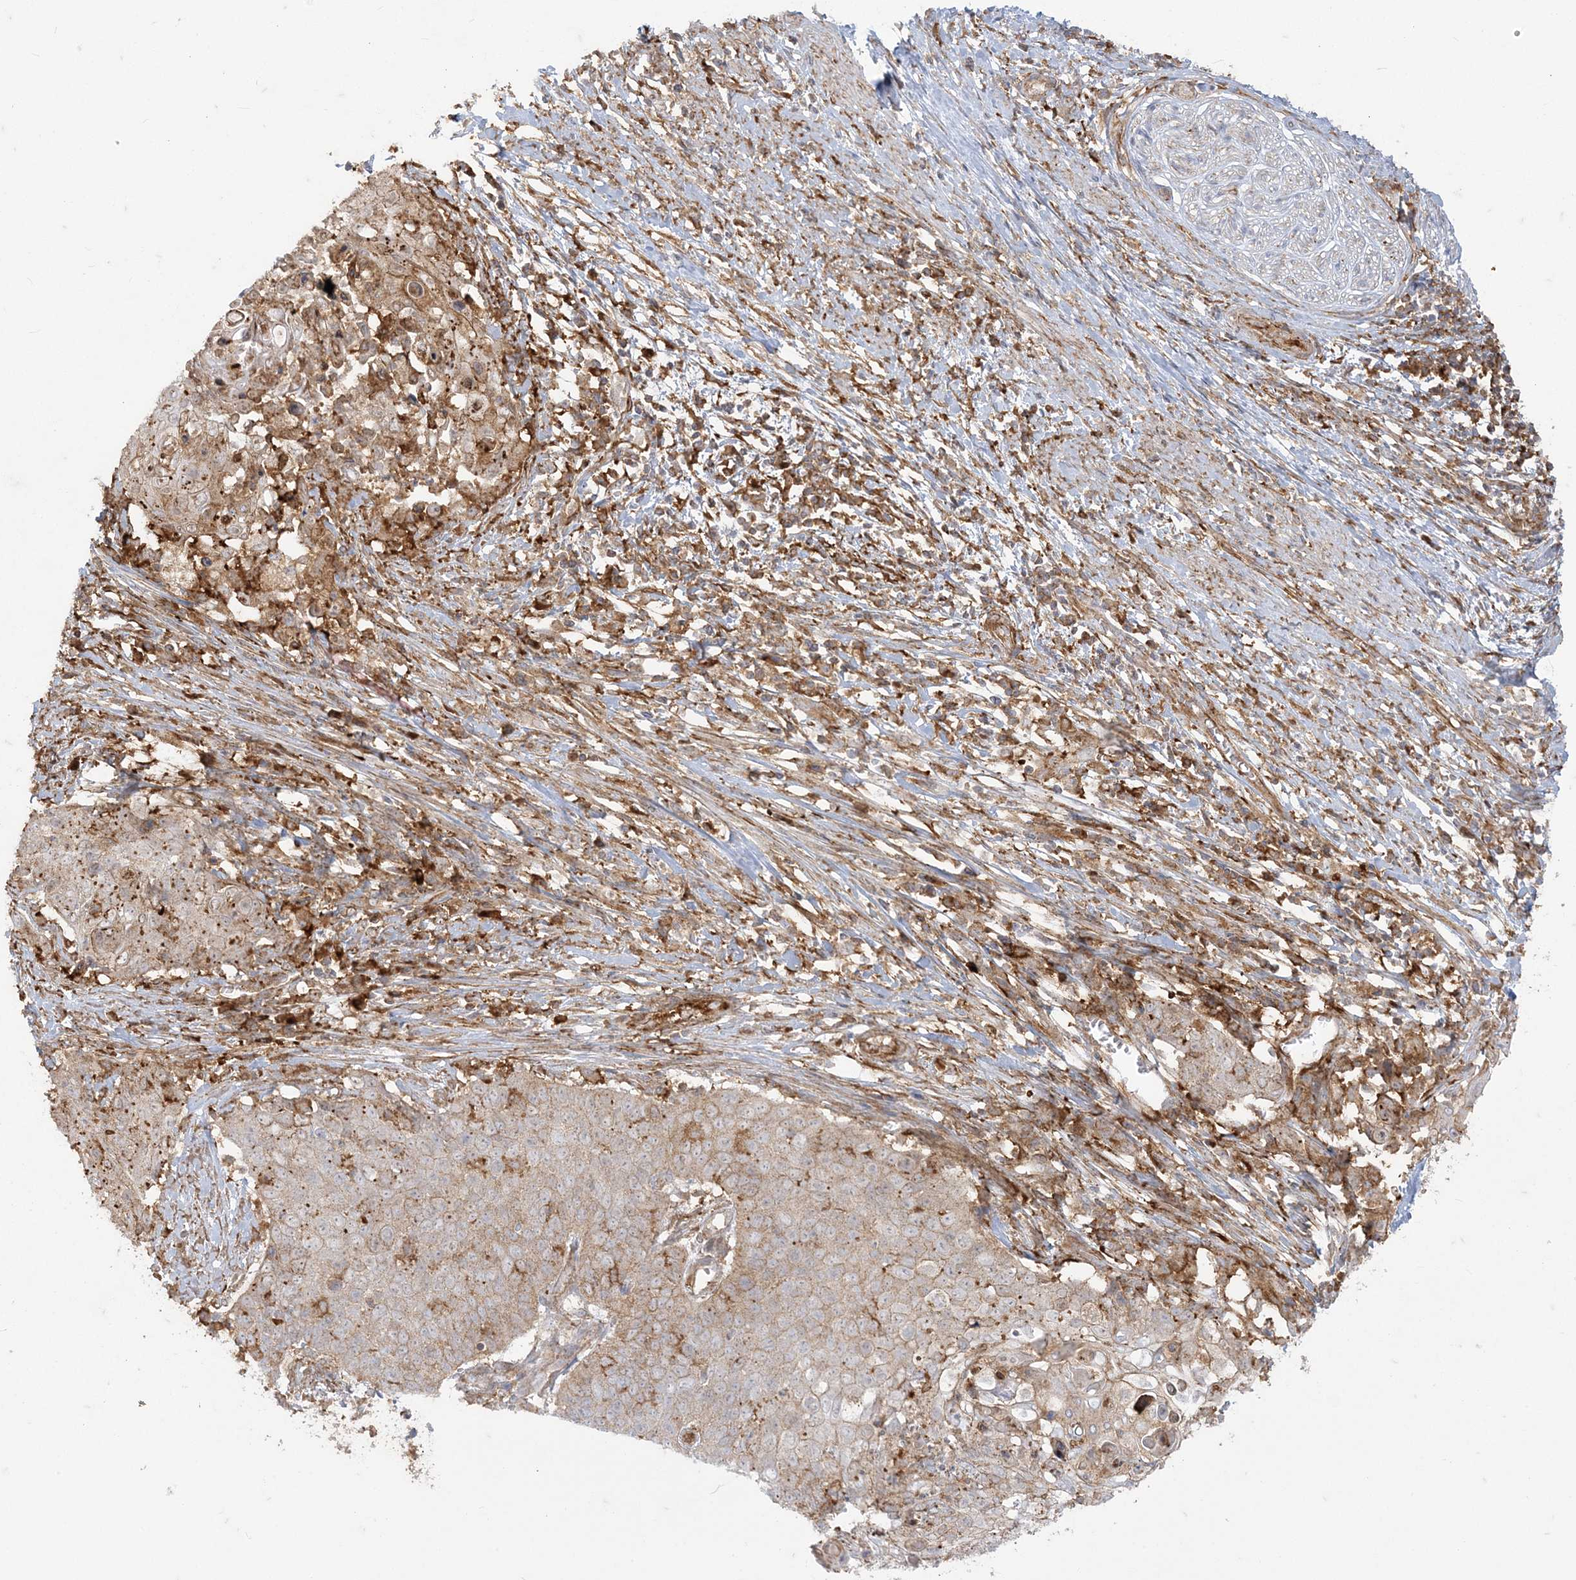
{"staining": {"intensity": "weak", "quantity": ">75%", "location": "cytoplasmic/membranous"}, "tissue": "cervical cancer", "cell_type": "Tumor cells", "image_type": "cancer", "snomed": [{"axis": "morphology", "description": "Squamous cell carcinoma, NOS"}, {"axis": "topography", "description": "Cervix"}], "caption": "Immunohistochemistry (IHC) of cervical cancer (squamous cell carcinoma) shows low levels of weak cytoplasmic/membranous expression in about >75% of tumor cells.", "gene": "DERL3", "patient": {"sex": "female", "age": 39}}